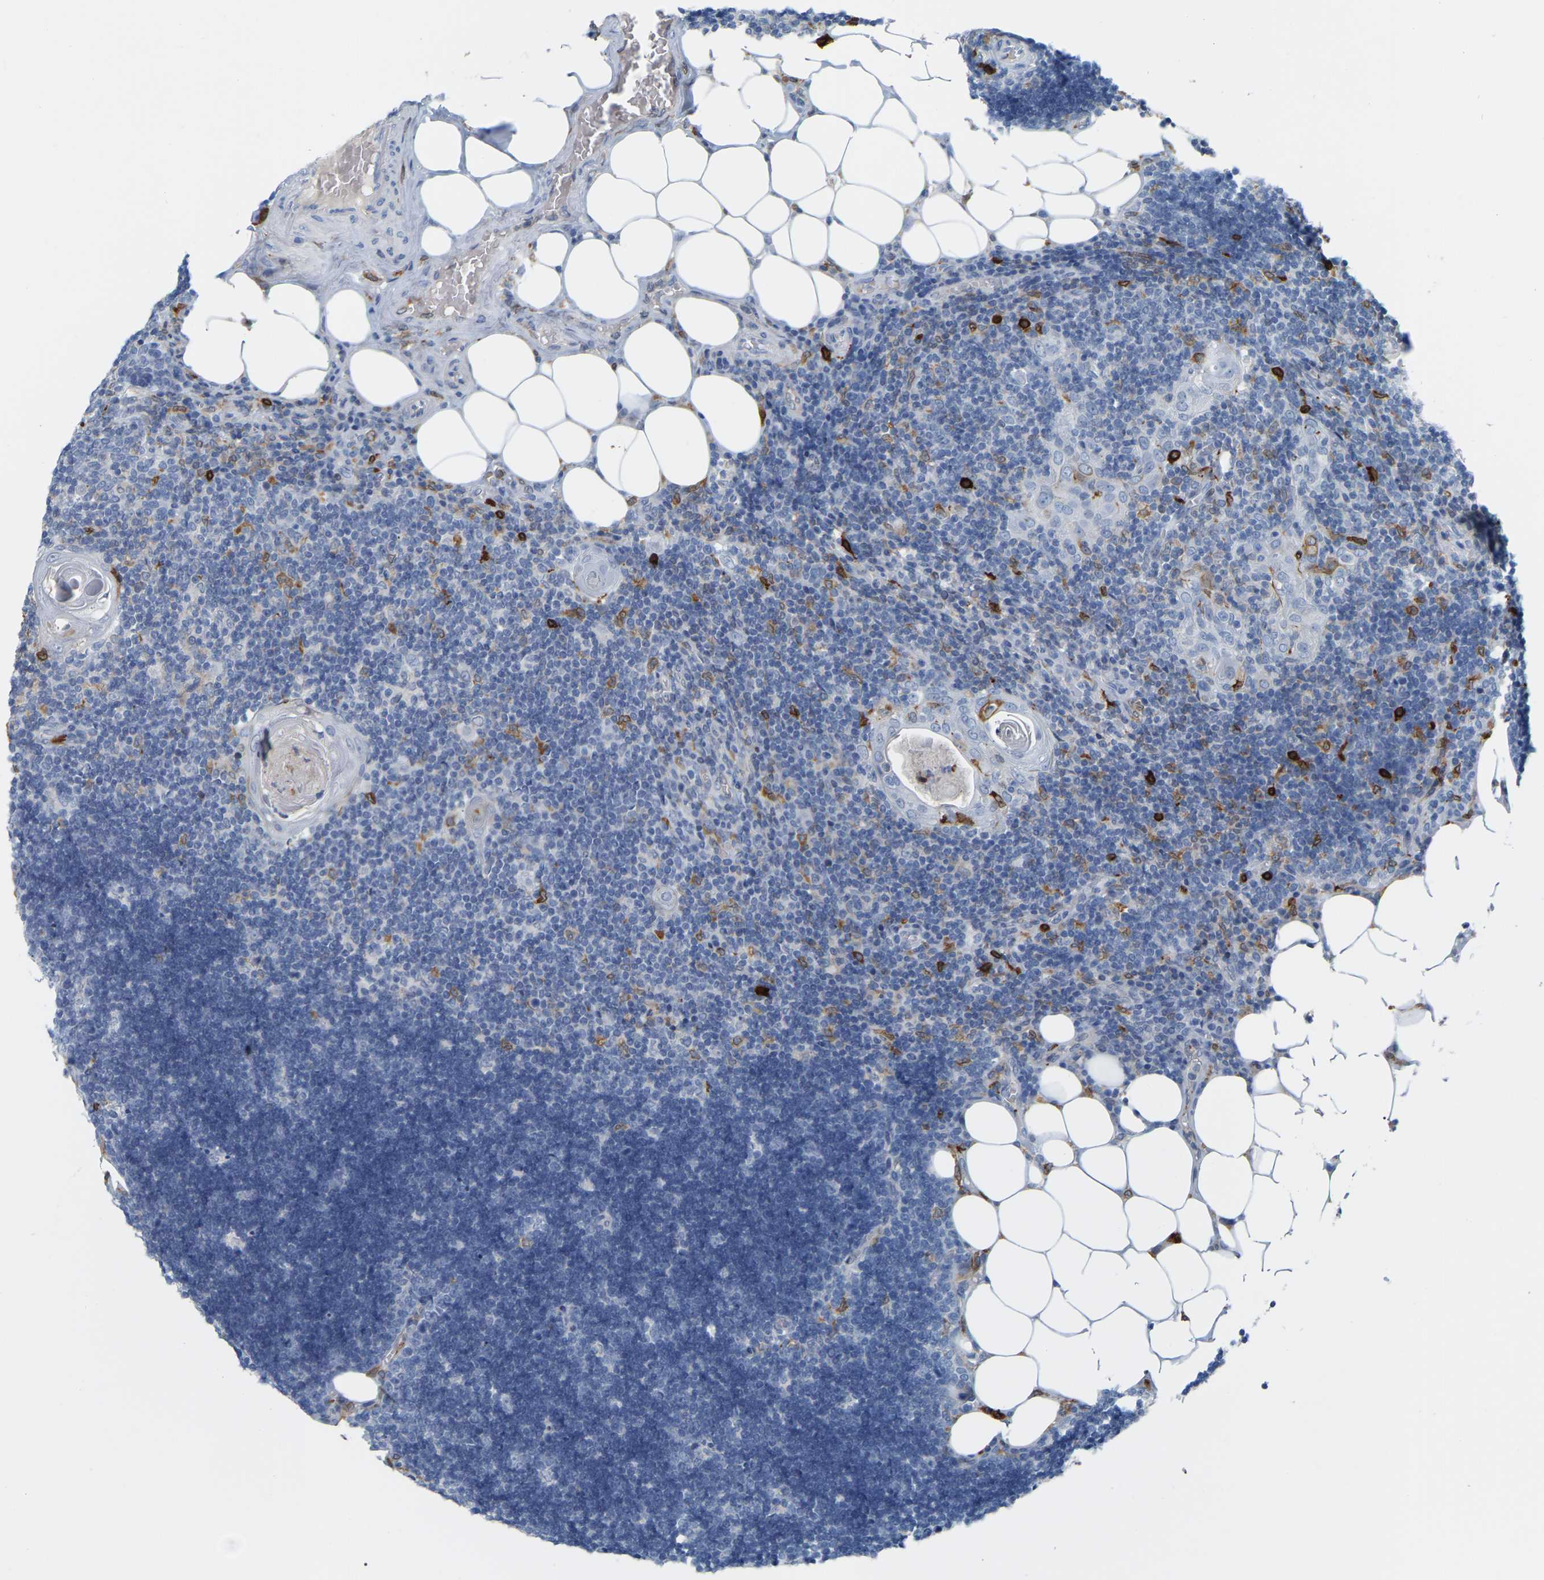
{"staining": {"intensity": "strong", "quantity": "<25%", "location": "cytoplasmic/membranous"}, "tissue": "lymph node", "cell_type": "Non-germinal center cells", "image_type": "normal", "snomed": [{"axis": "morphology", "description": "Normal tissue, NOS"}, {"axis": "topography", "description": "Lymph node"}], "caption": "This photomicrograph displays IHC staining of normal human lymph node, with medium strong cytoplasmic/membranous staining in about <25% of non-germinal center cells.", "gene": "PTGS1", "patient": {"sex": "male", "age": 33}}